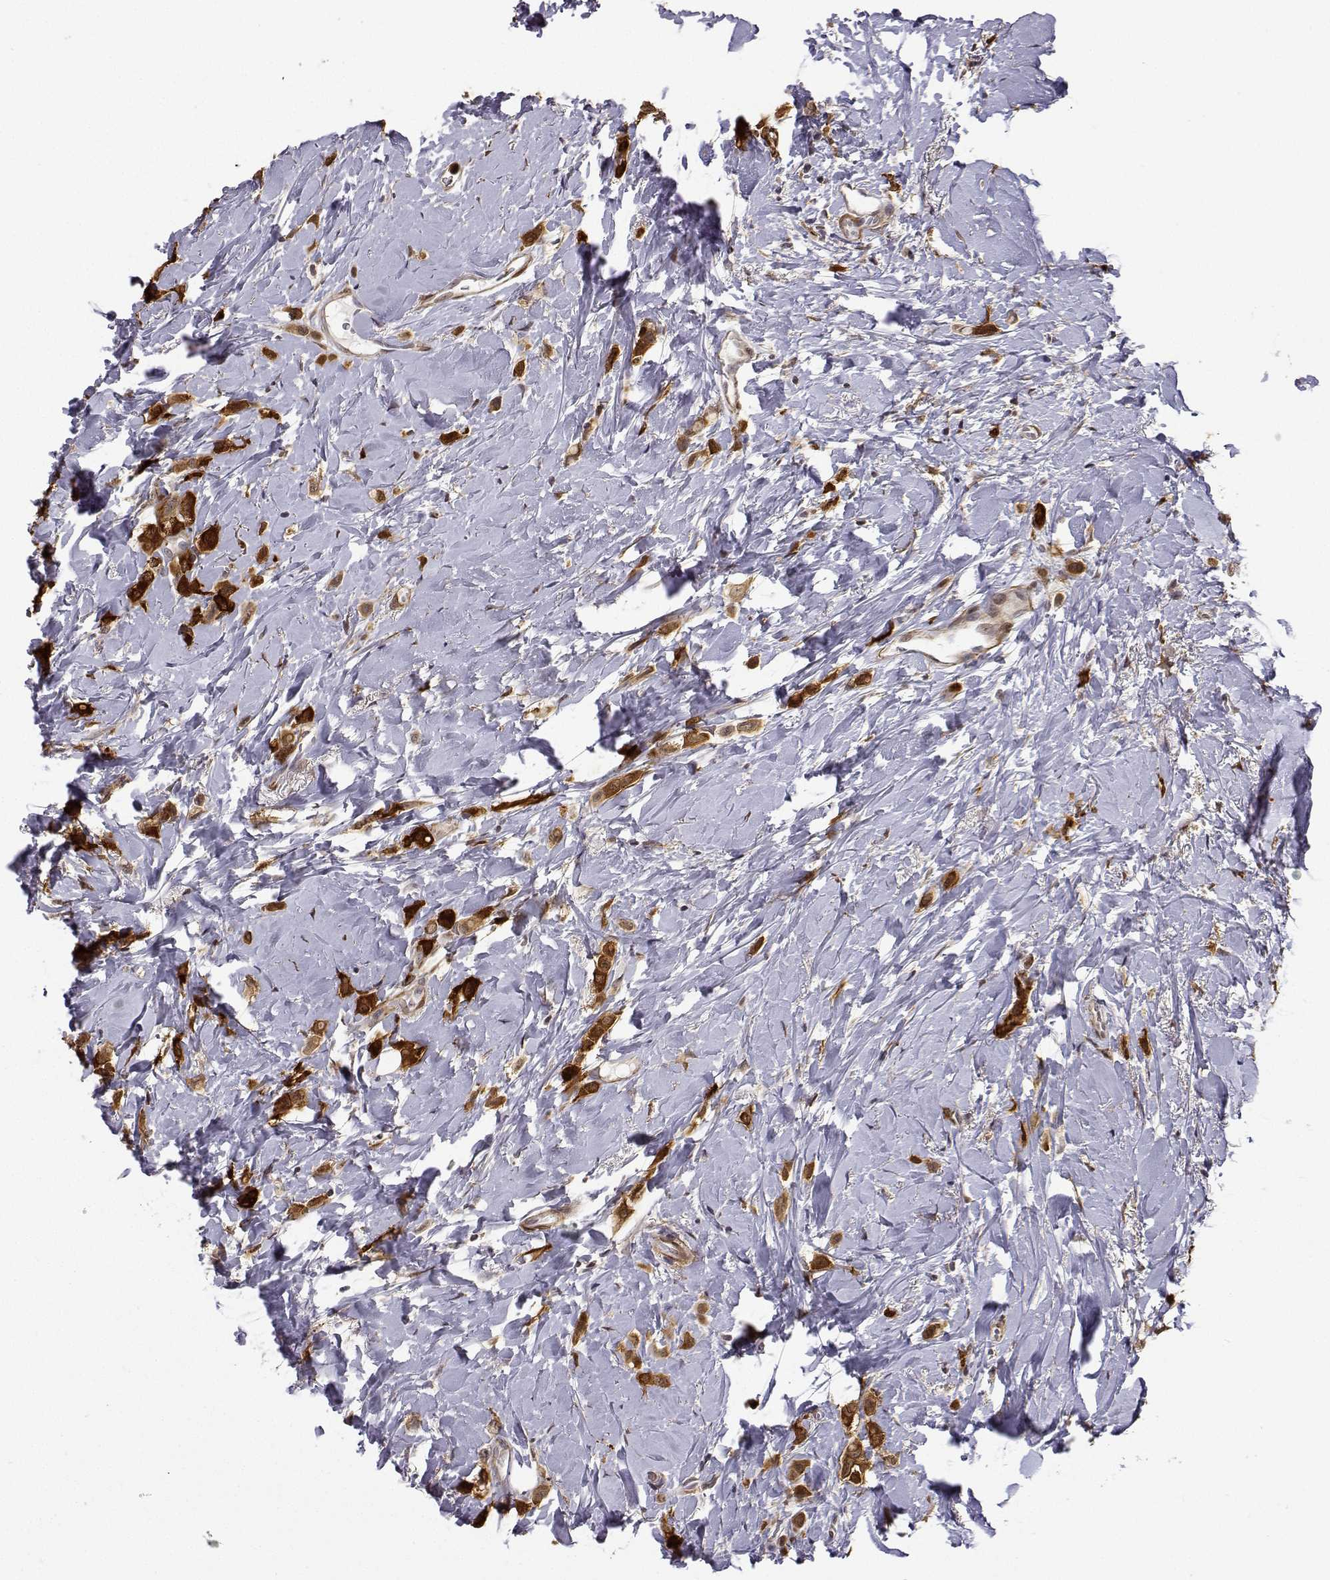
{"staining": {"intensity": "strong", "quantity": ">75%", "location": "cytoplasmic/membranous"}, "tissue": "breast cancer", "cell_type": "Tumor cells", "image_type": "cancer", "snomed": [{"axis": "morphology", "description": "Lobular carcinoma"}, {"axis": "topography", "description": "Breast"}], "caption": "Immunohistochemical staining of human breast lobular carcinoma demonstrates high levels of strong cytoplasmic/membranous protein expression in approximately >75% of tumor cells. (Brightfield microscopy of DAB IHC at high magnification).", "gene": "PHGDH", "patient": {"sex": "female", "age": 66}}